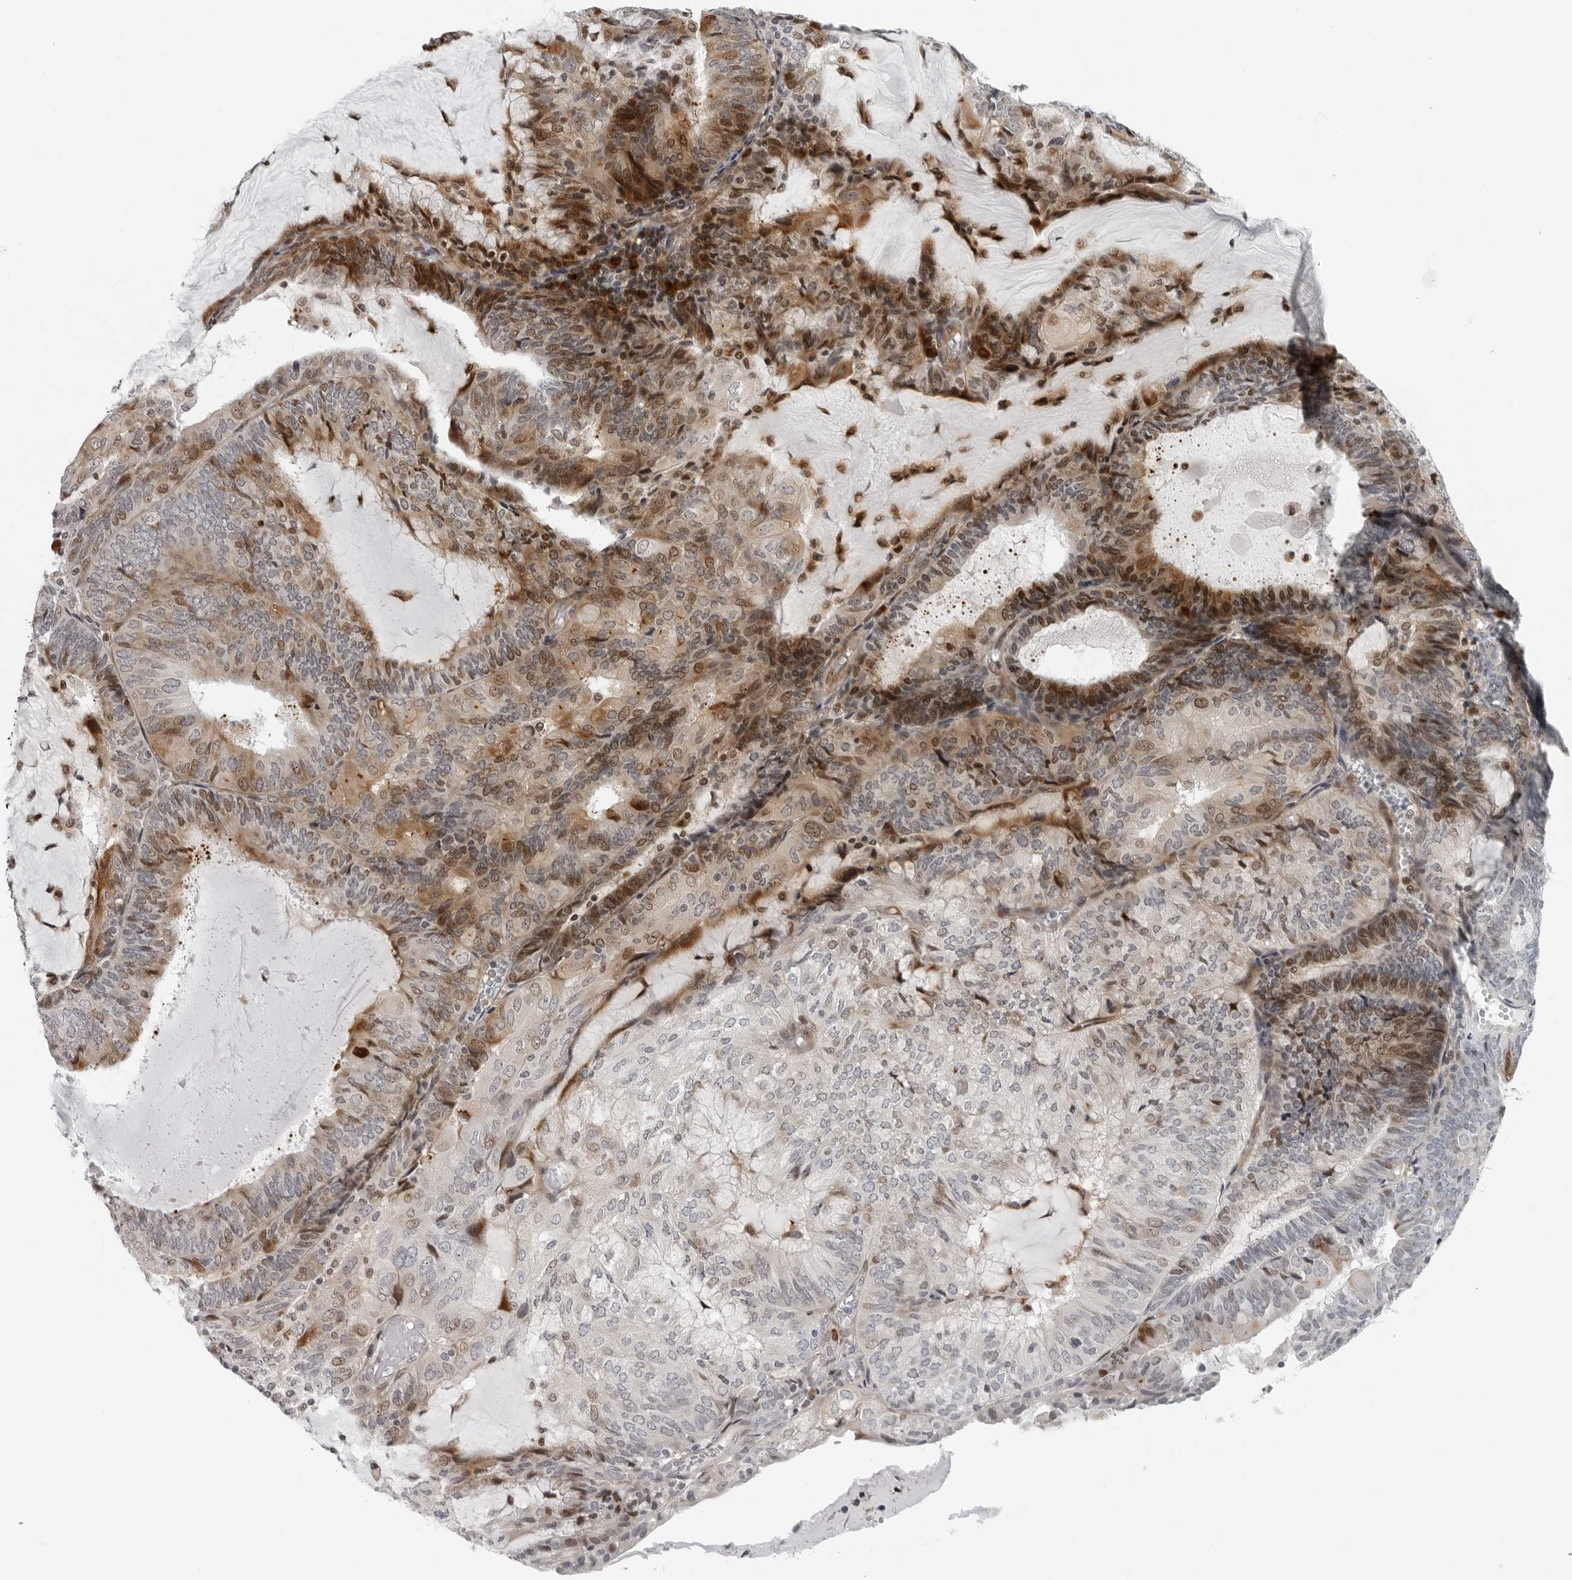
{"staining": {"intensity": "moderate", "quantity": "25%-75%", "location": "cytoplasmic/membranous,nuclear"}, "tissue": "endometrial cancer", "cell_type": "Tumor cells", "image_type": "cancer", "snomed": [{"axis": "morphology", "description": "Adenocarcinoma, NOS"}, {"axis": "topography", "description": "Endometrium"}], "caption": "Endometrial cancer (adenocarcinoma) stained with immunohistochemistry reveals moderate cytoplasmic/membranous and nuclear positivity in about 25%-75% of tumor cells. The protein of interest is stained brown, and the nuclei are stained in blue (DAB (3,3'-diaminobenzidine) IHC with brightfield microscopy, high magnification).", "gene": "PIP4K2C", "patient": {"sex": "female", "age": 81}}